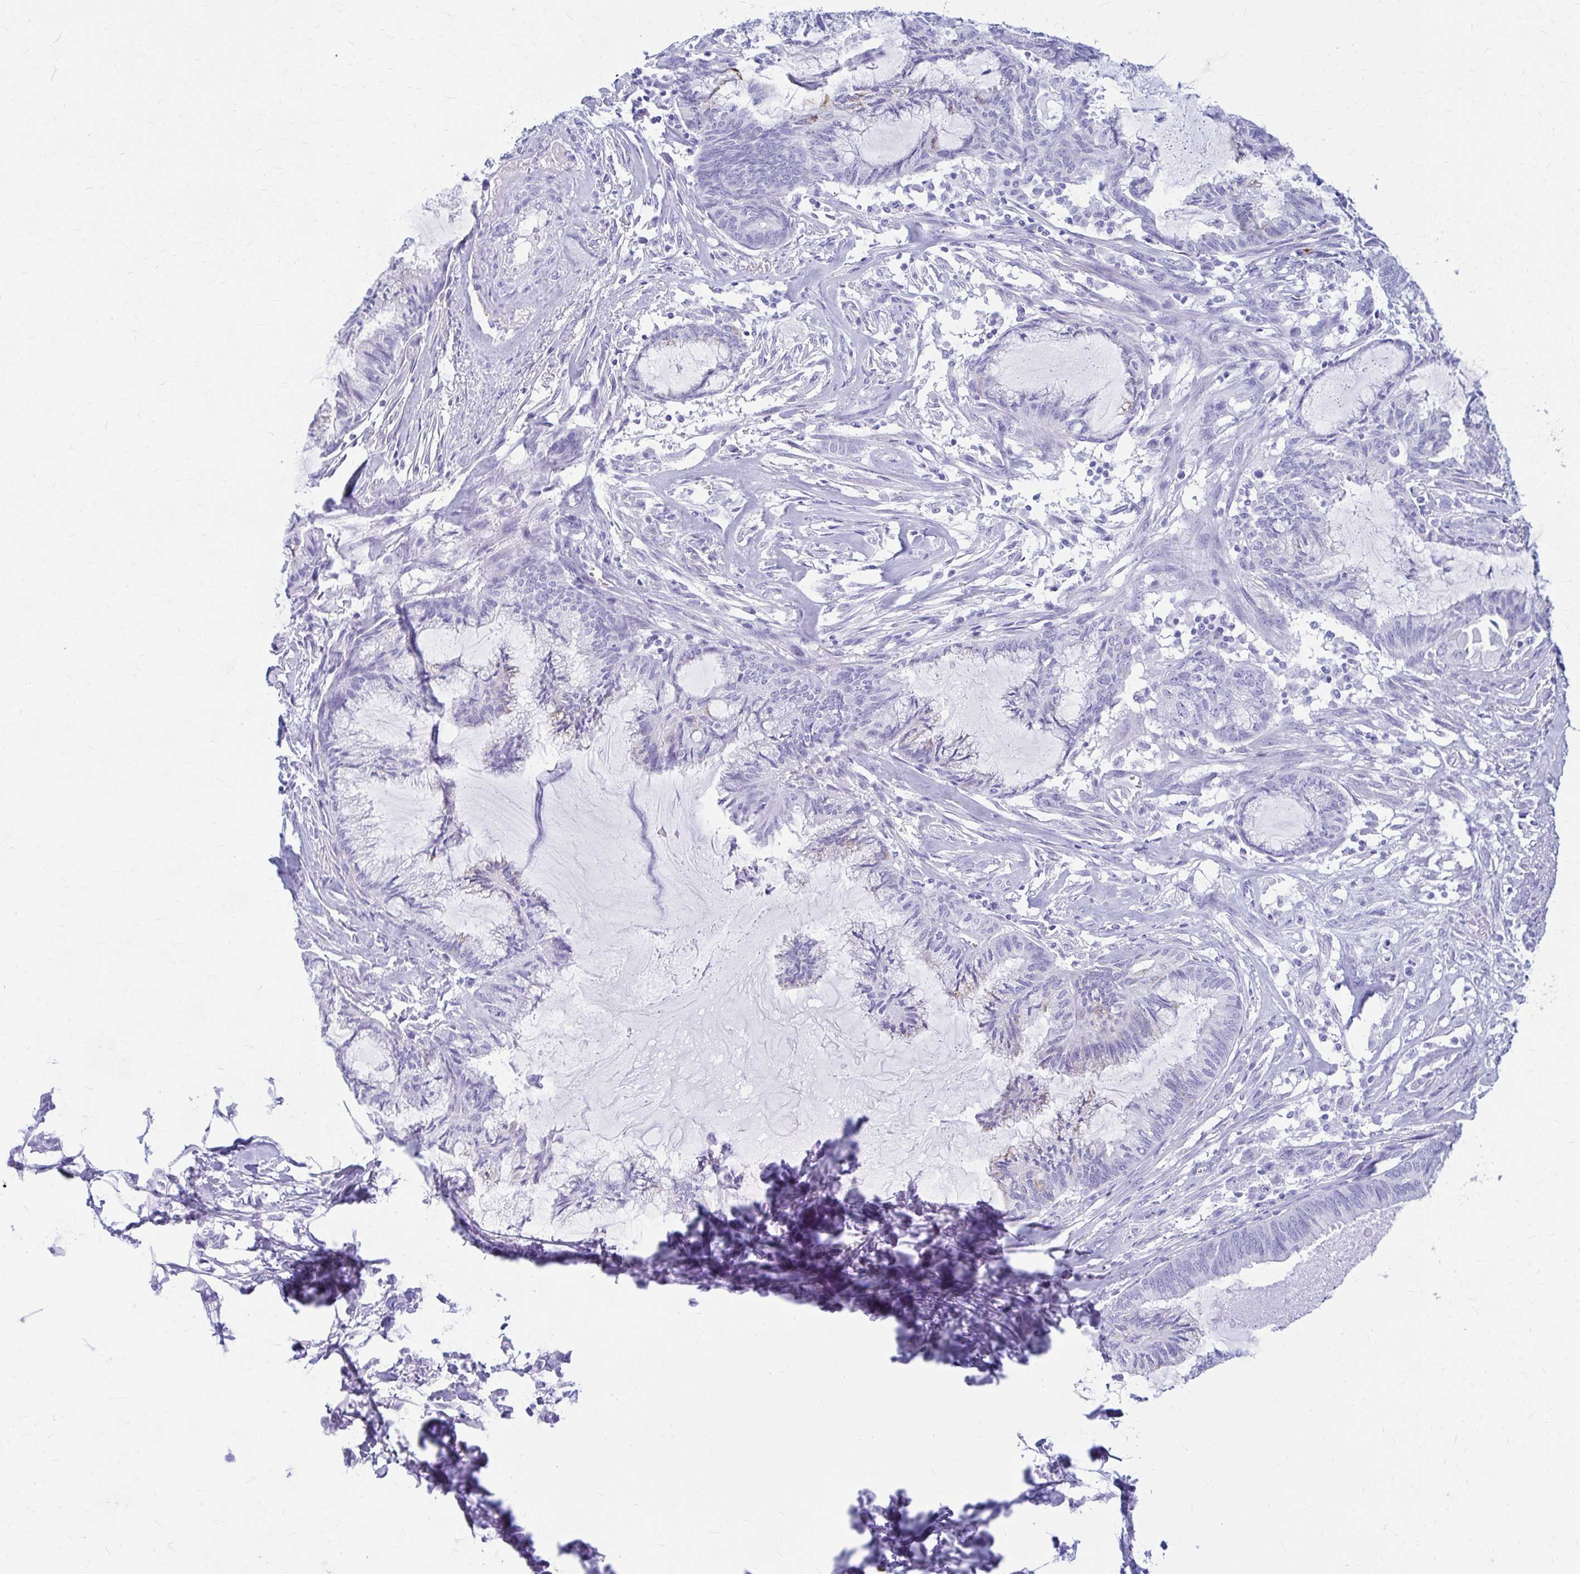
{"staining": {"intensity": "negative", "quantity": "none", "location": "none"}, "tissue": "endometrial cancer", "cell_type": "Tumor cells", "image_type": "cancer", "snomed": [{"axis": "morphology", "description": "Adenocarcinoma, NOS"}, {"axis": "topography", "description": "Endometrium"}], "caption": "High magnification brightfield microscopy of adenocarcinoma (endometrial) stained with DAB (3,3'-diaminobenzidine) (brown) and counterstained with hematoxylin (blue): tumor cells show no significant staining.", "gene": "NSG2", "patient": {"sex": "female", "age": 86}}